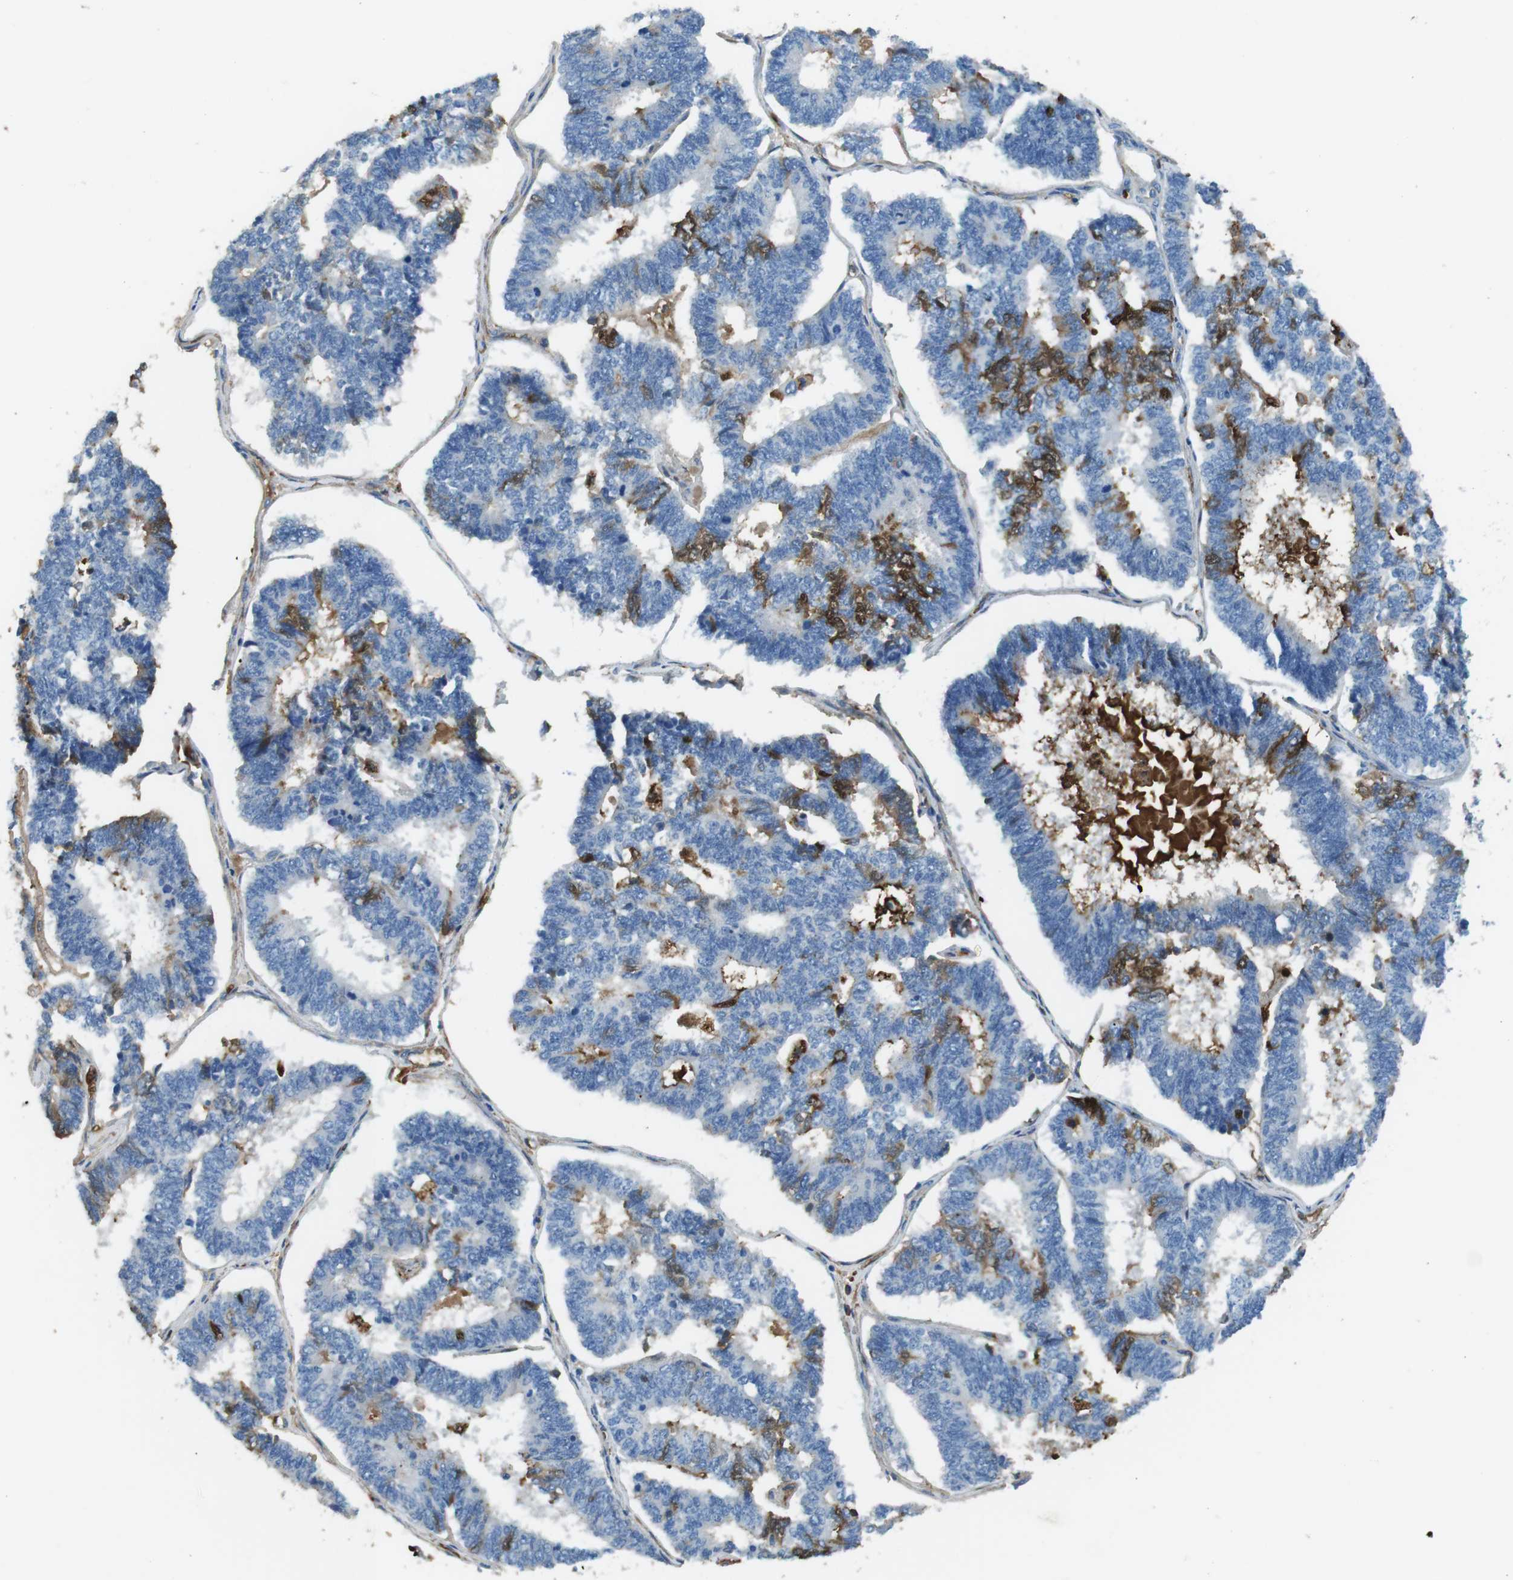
{"staining": {"intensity": "moderate", "quantity": "<25%", "location": "cytoplasmic/membranous,nuclear"}, "tissue": "endometrial cancer", "cell_type": "Tumor cells", "image_type": "cancer", "snomed": [{"axis": "morphology", "description": "Adenocarcinoma, NOS"}, {"axis": "topography", "description": "Endometrium"}], "caption": "Moderate cytoplasmic/membranous and nuclear protein staining is appreciated in about <25% of tumor cells in adenocarcinoma (endometrial).", "gene": "TMPRSS15", "patient": {"sex": "female", "age": 70}}